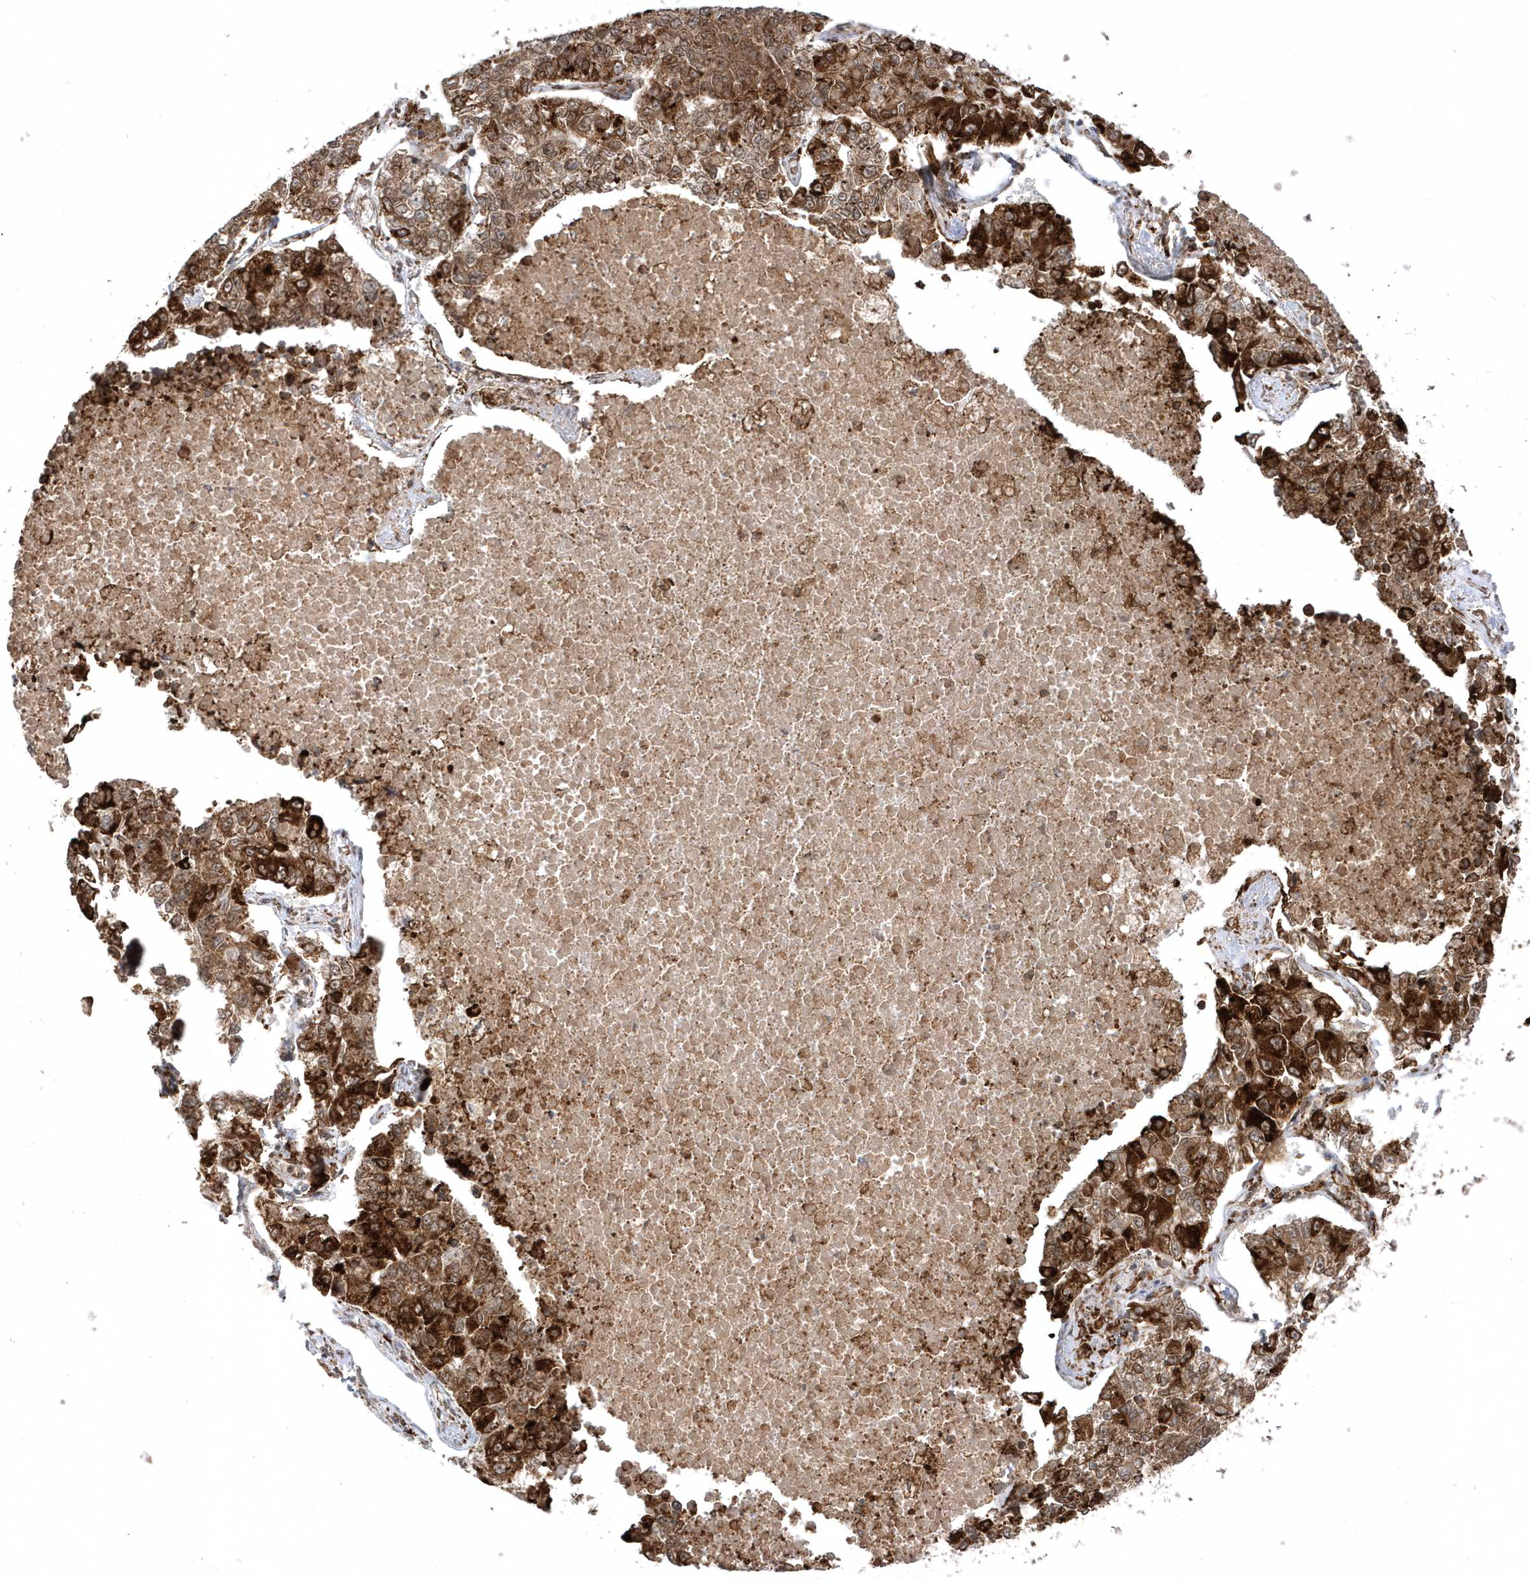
{"staining": {"intensity": "strong", "quantity": "25%-75%", "location": "cytoplasmic/membranous"}, "tissue": "lung cancer", "cell_type": "Tumor cells", "image_type": "cancer", "snomed": [{"axis": "morphology", "description": "Adenocarcinoma, NOS"}, {"axis": "topography", "description": "Lung"}], "caption": "Immunohistochemical staining of human lung adenocarcinoma demonstrates high levels of strong cytoplasmic/membranous expression in approximately 25%-75% of tumor cells.", "gene": "EPC2", "patient": {"sex": "male", "age": 49}}